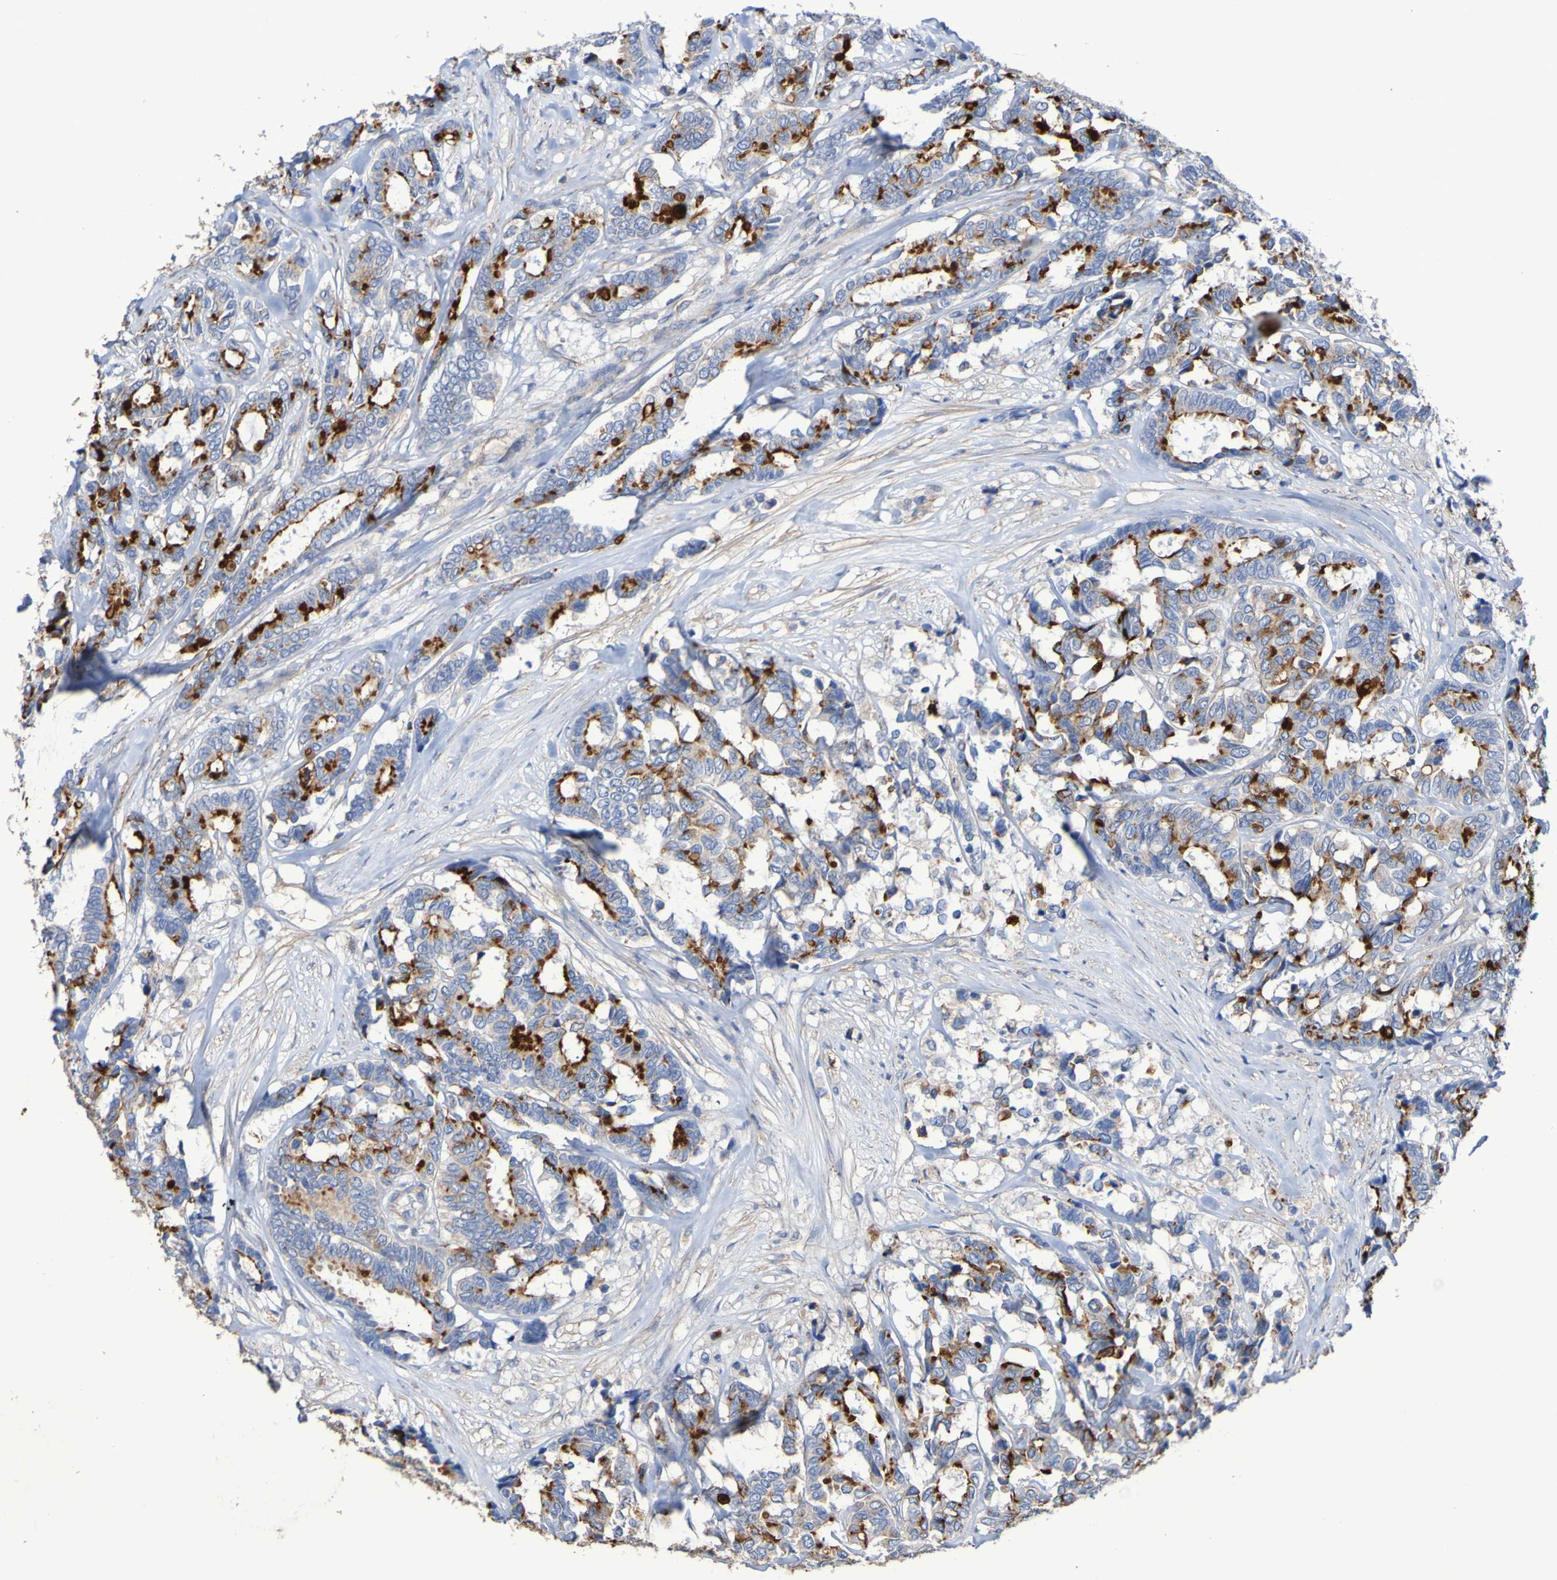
{"staining": {"intensity": "strong", "quantity": "25%-75%", "location": "cytoplasmic/membranous"}, "tissue": "breast cancer", "cell_type": "Tumor cells", "image_type": "cancer", "snomed": [{"axis": "morphology", "description": "Duct carcinoma"}, {"axis": "topography", "description": "Breast"}], "caption": "The immunohistochemical stain highlights strong cytoplasmic/membranous positivity in tumor cells of breast cancer tissue.", "gene": "SRPRB", "patient": {"sex": "female", "age": 87}}